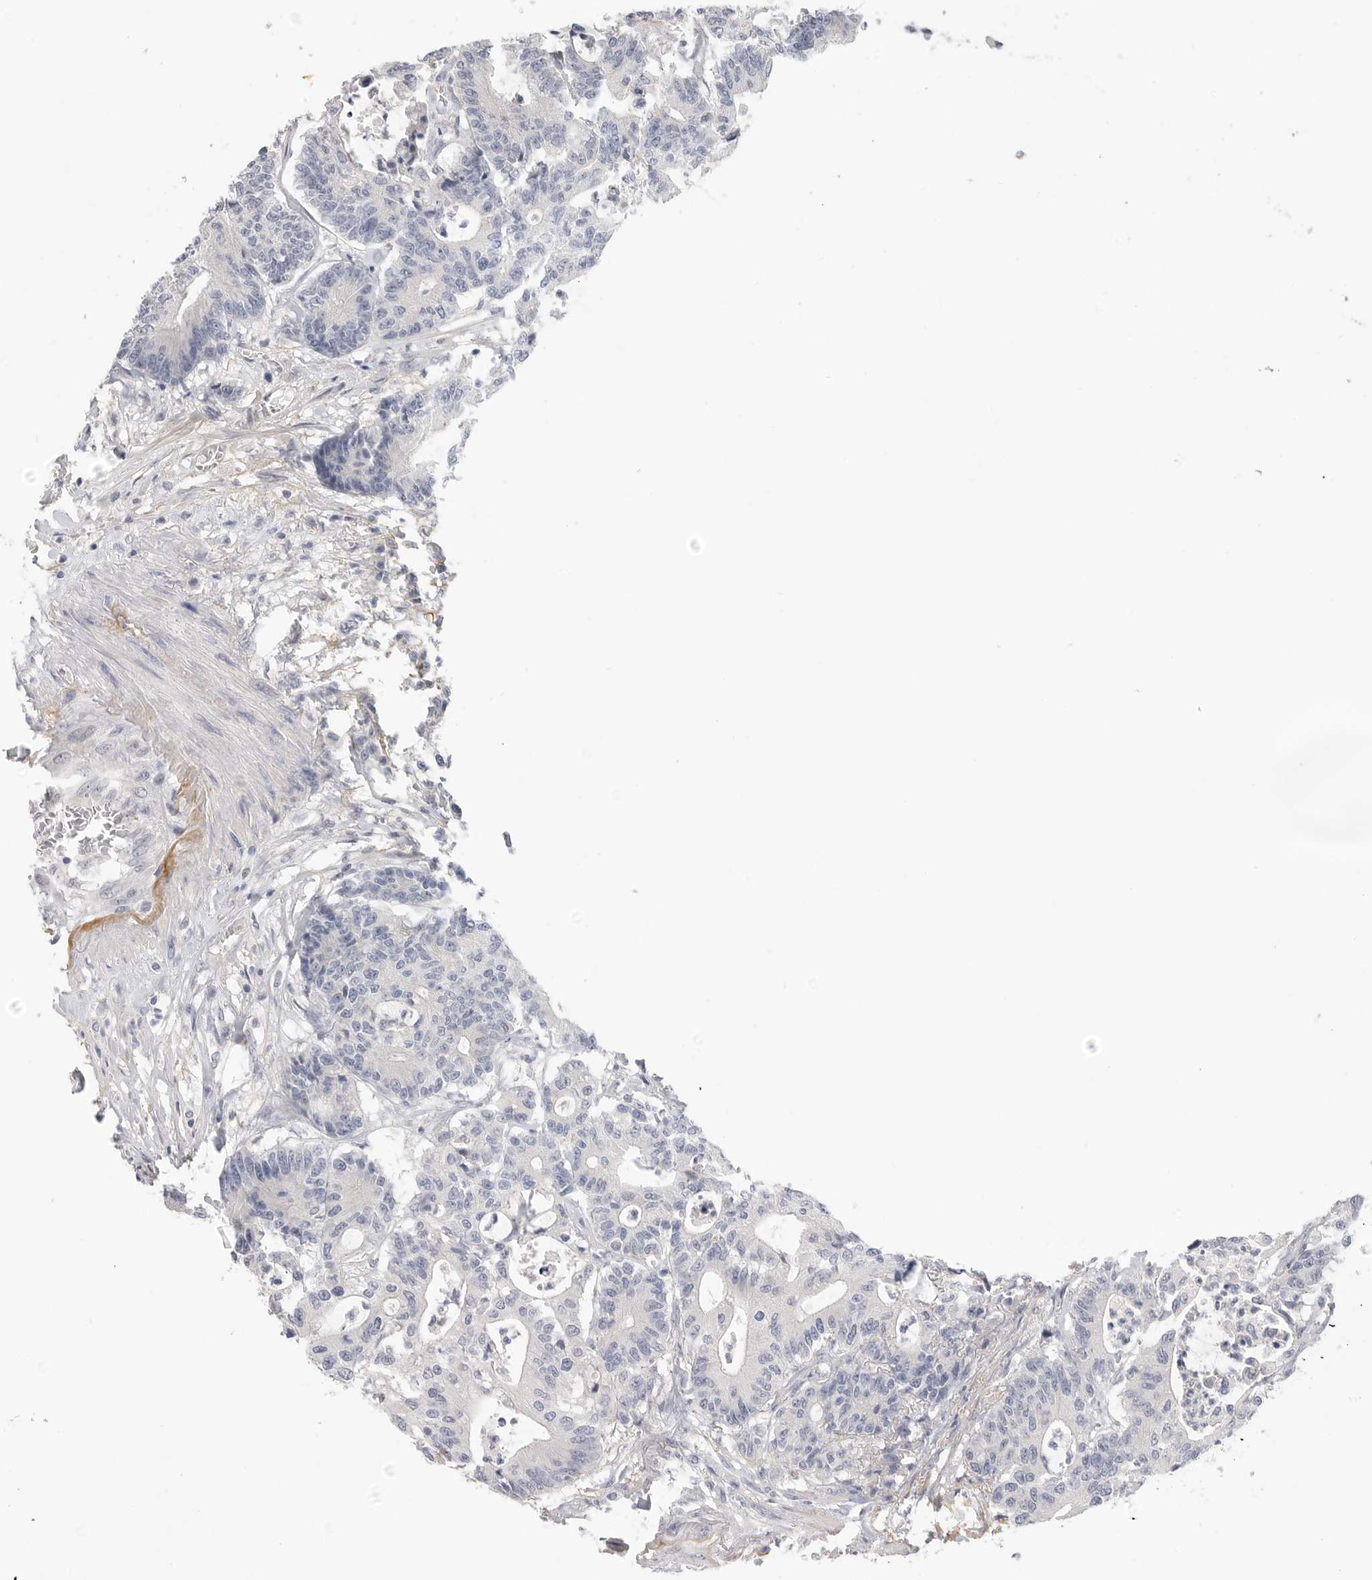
{"staining": {"intensity": "negative", "quantity": "none", "location": "none"}, "tissue": "colorectal cancer", "cell_type": "Tumor cells", "image_type": "cancer", "snomed": [{"axis": "morphology", "description": "Adenocarcinoma, NOS"}, {"axis": "topography", "description": "Colon"}], "caption": "This is an immunohistochemistry (IHC) histopathology image of human adenocarcinoma (colorectal). There is no staining in tumor cells.", "gene": "FBN2", "patient": {"sex": "female", "age": 84}}